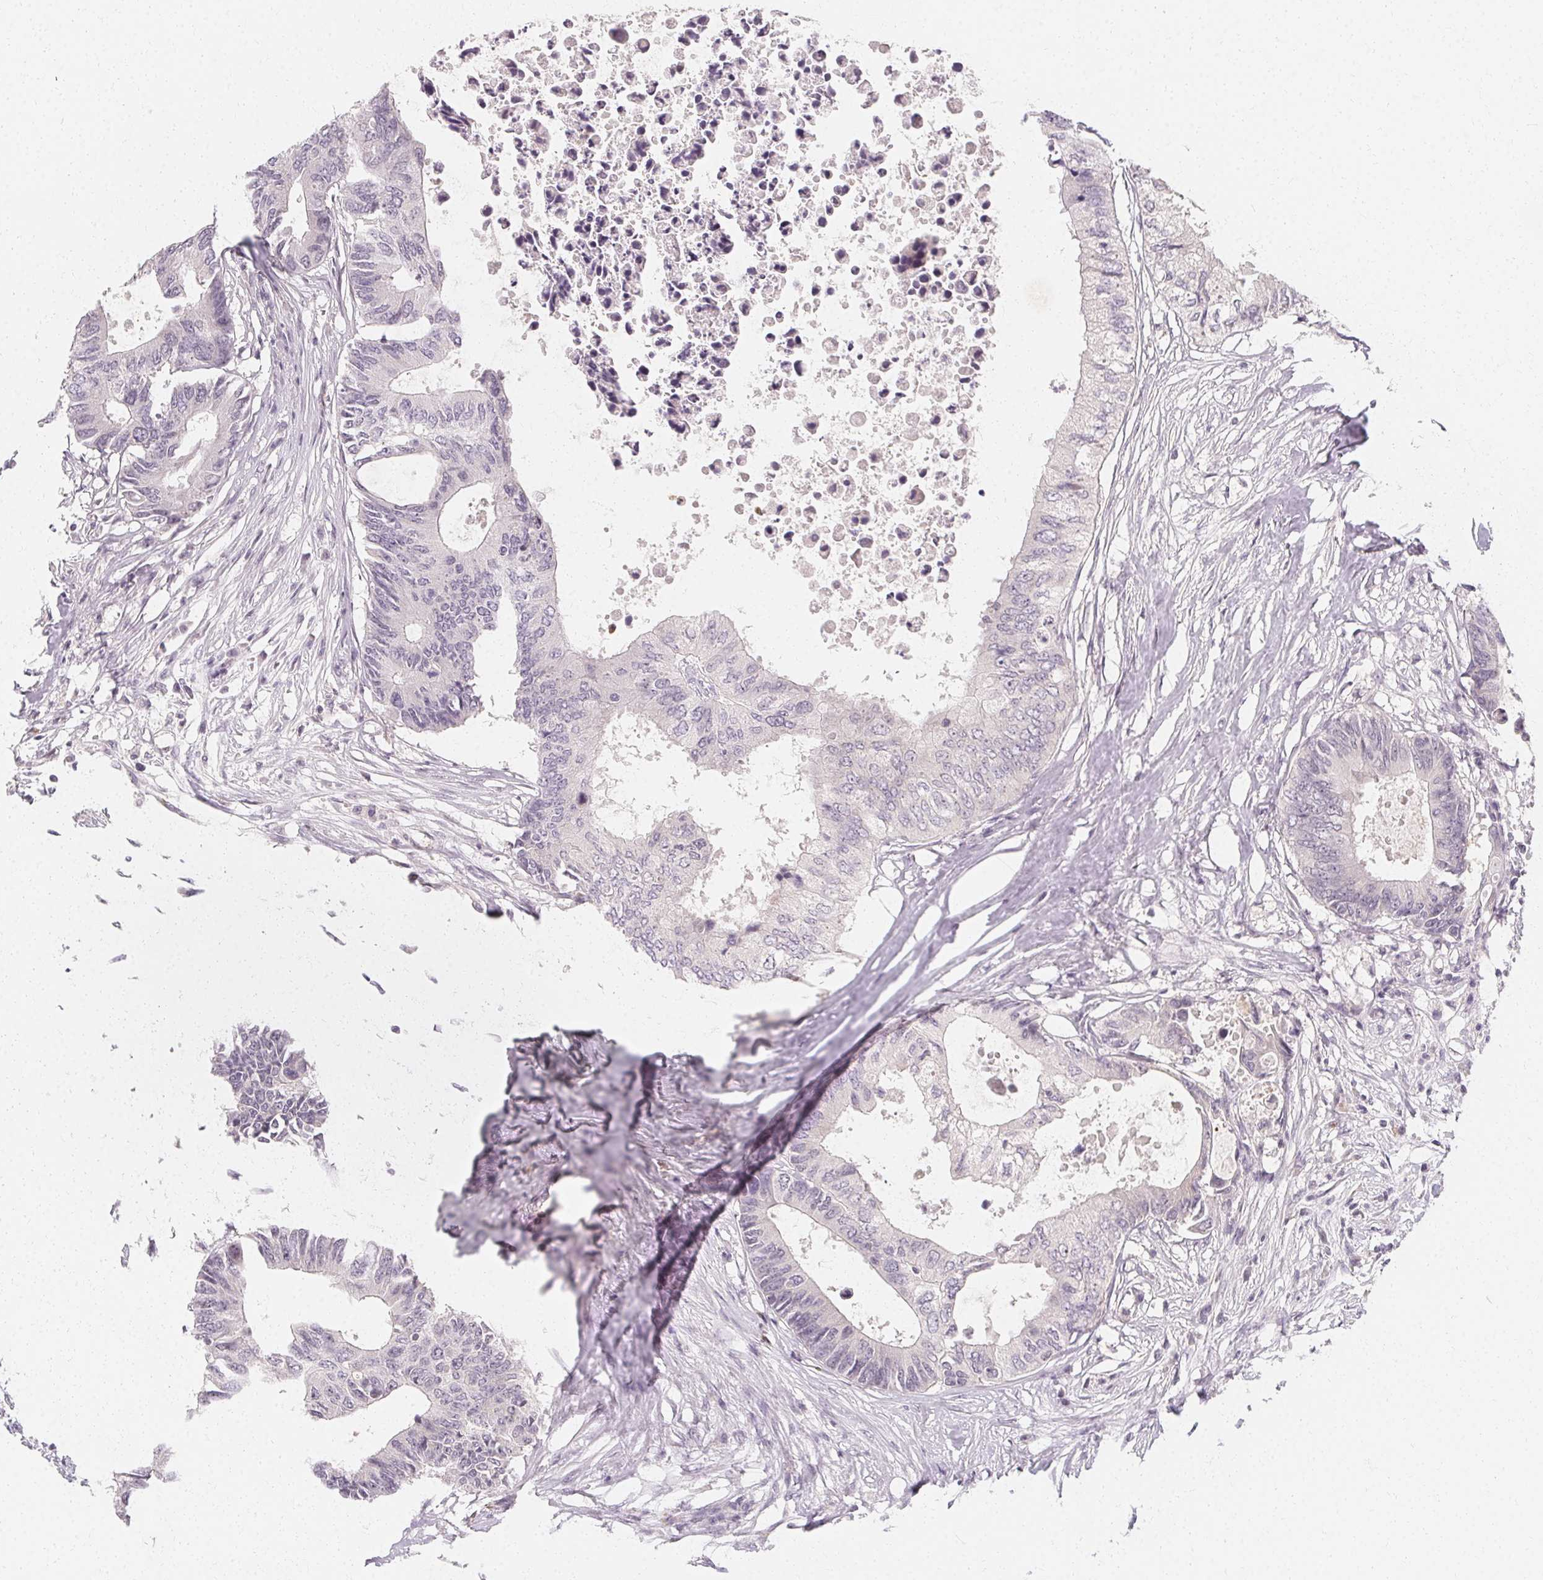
{"staining": {"intensity": "negative", "quantity": "none", "location": "none"}, "tissue": "colorectal cancer", "cell_type": "Tumor cells", "image_type": "cancer", "snomed": [{"axis": "morphology", "description": "Adenocarcinoma, NOS"}, {"axis": "topography", "description": "Colon"}], "caption": "Tumor cells show no significant positivity in colorectal cancer (adenocarcinoma).", "gene": "CLCNKB", "patient": {"sex": "male", "age": 71}}